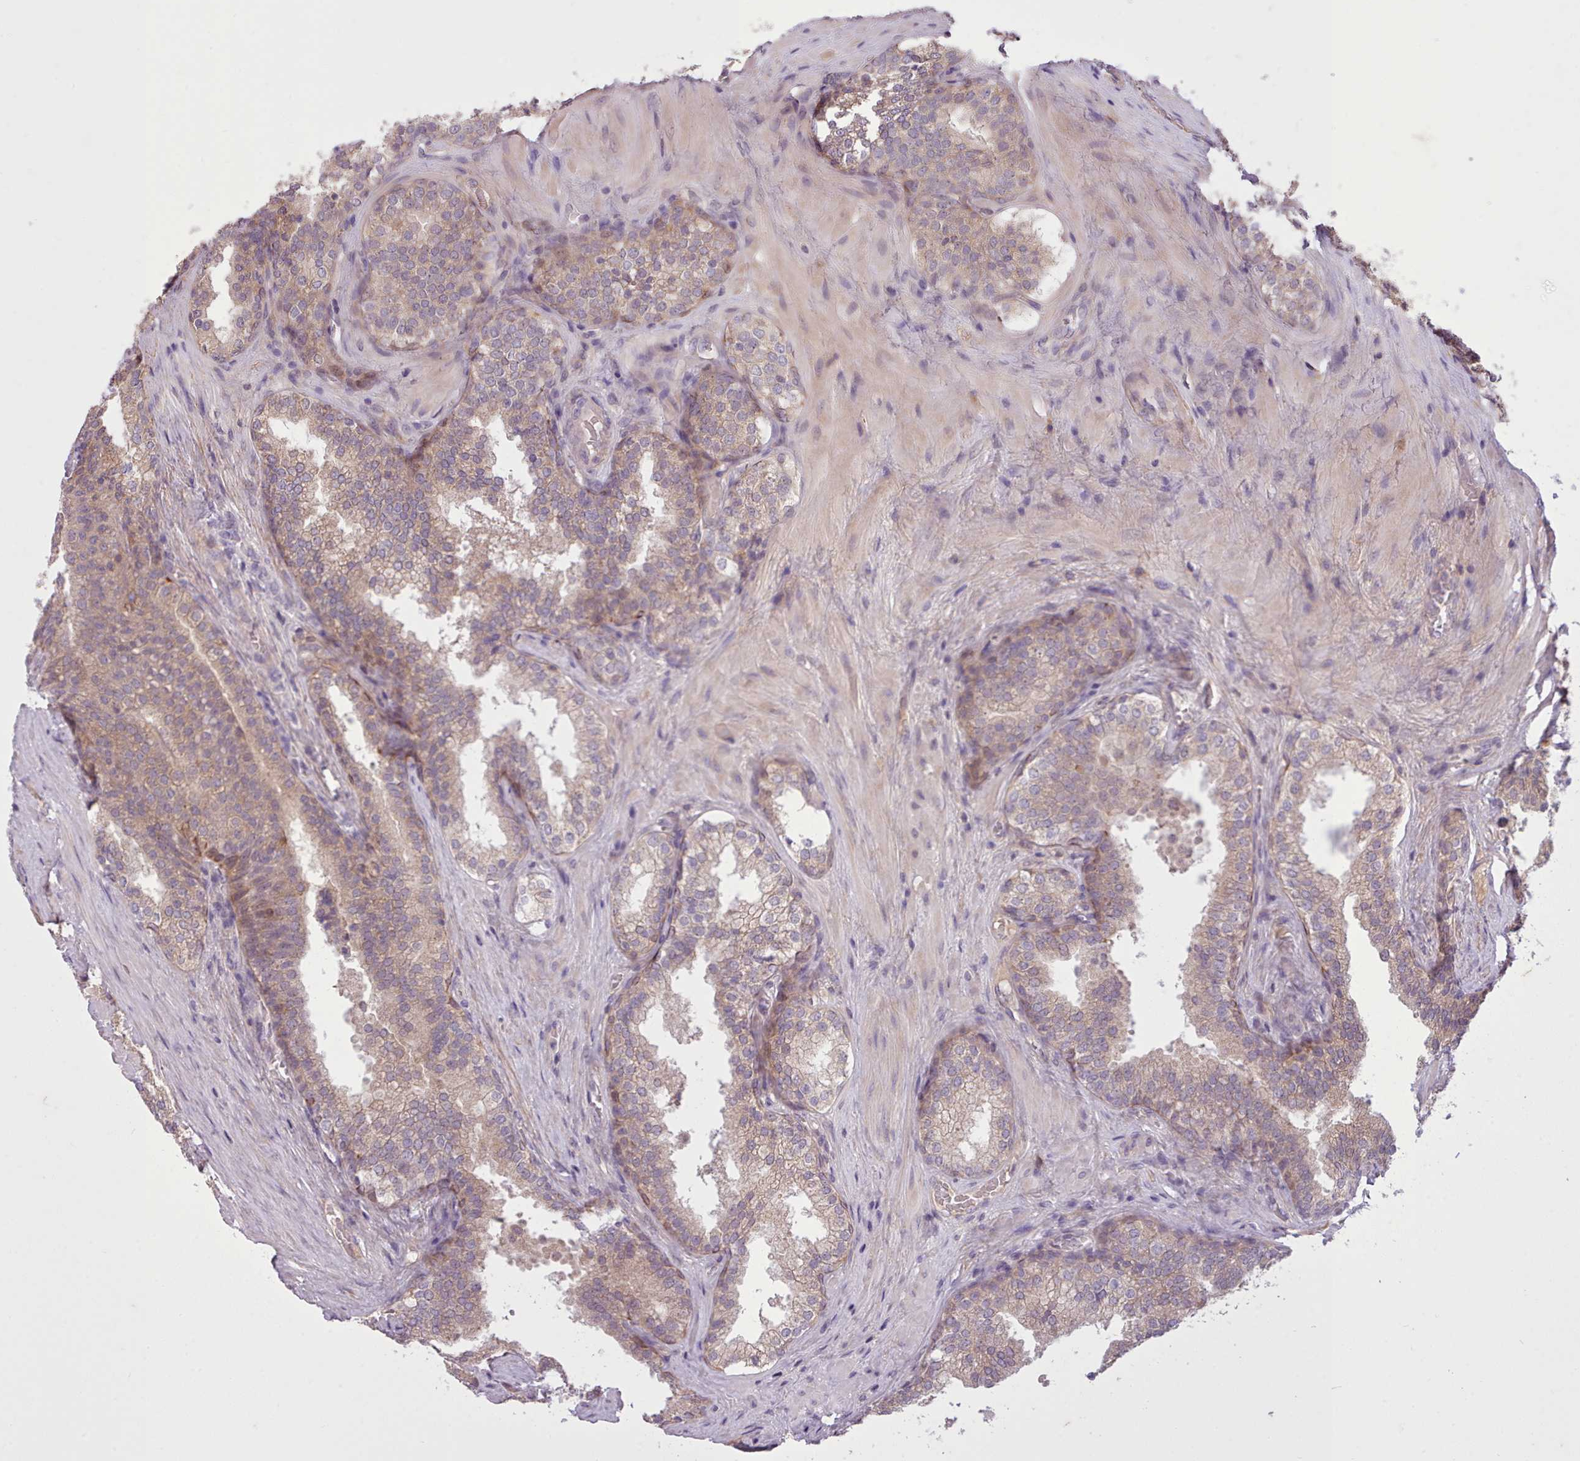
{"staining": {"intensity": "weak", "quantity": "<25%", "location": "cytoplasmic/membranous"}, "tissue": "prostate cancer", "cell_type": "Tumor cells", "image_type": "cancer", "snomed": [{"axis": "morphology", "description": "Adenocarcinoma, High grade"}, {"axis": "topography", "description": "Prostate"}], "caption": "High magnification brightfield microscopy of prostate cancer stained with DAB (brown) and counterstained with hematoxylin (blue): tumor cells show no significant staining. (Brightfield microscopy of DAB immunohistochemistry at high magnification).", "gene": "NMRK1", "patient": {"sex": "male", "age": 56}}